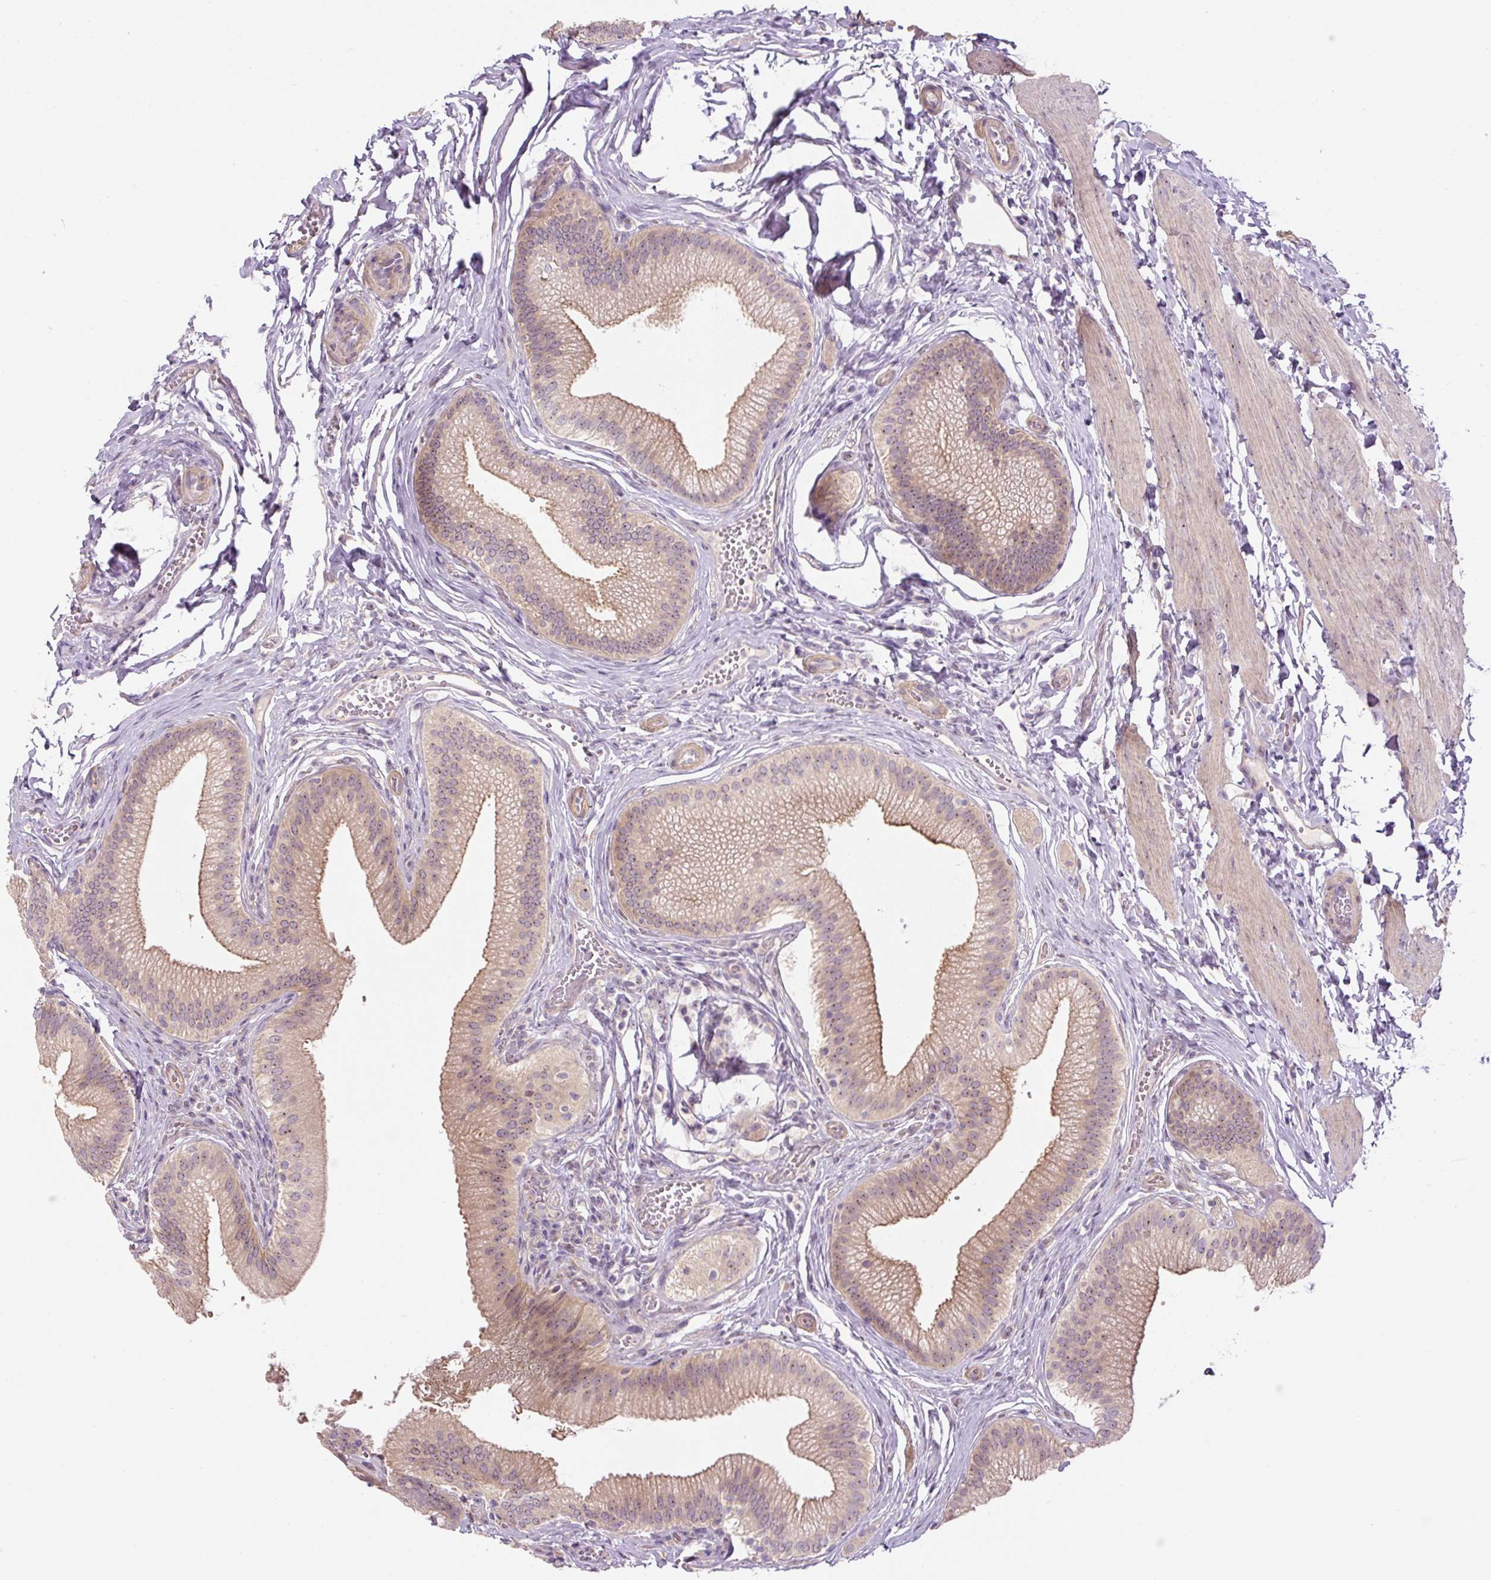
{"staining": {"intensity": "moderate", "quantity": "25%-75%", "location": "cytoplasmic/membranous,nuclear"}, "tissue": "gallbladder", "cell_type": "Glandular cells", "image_type": "normal", "snomed": [{"axis": "morphology", "description": "Normal tissue, NOS"}, {"axis": "topography", "description": "Gallbladder"}], "caption": "Brown immunohistochemical staining in benign gallbladder reveals moderate cytoplasmic/membranous,nuclear expression in about 25%-75% of glandular cells. (Brightfield microscopy of DAB IHC at high magnification).", "gene": "TMEM151B", "patient": {"sex": "male", "age": 17}}